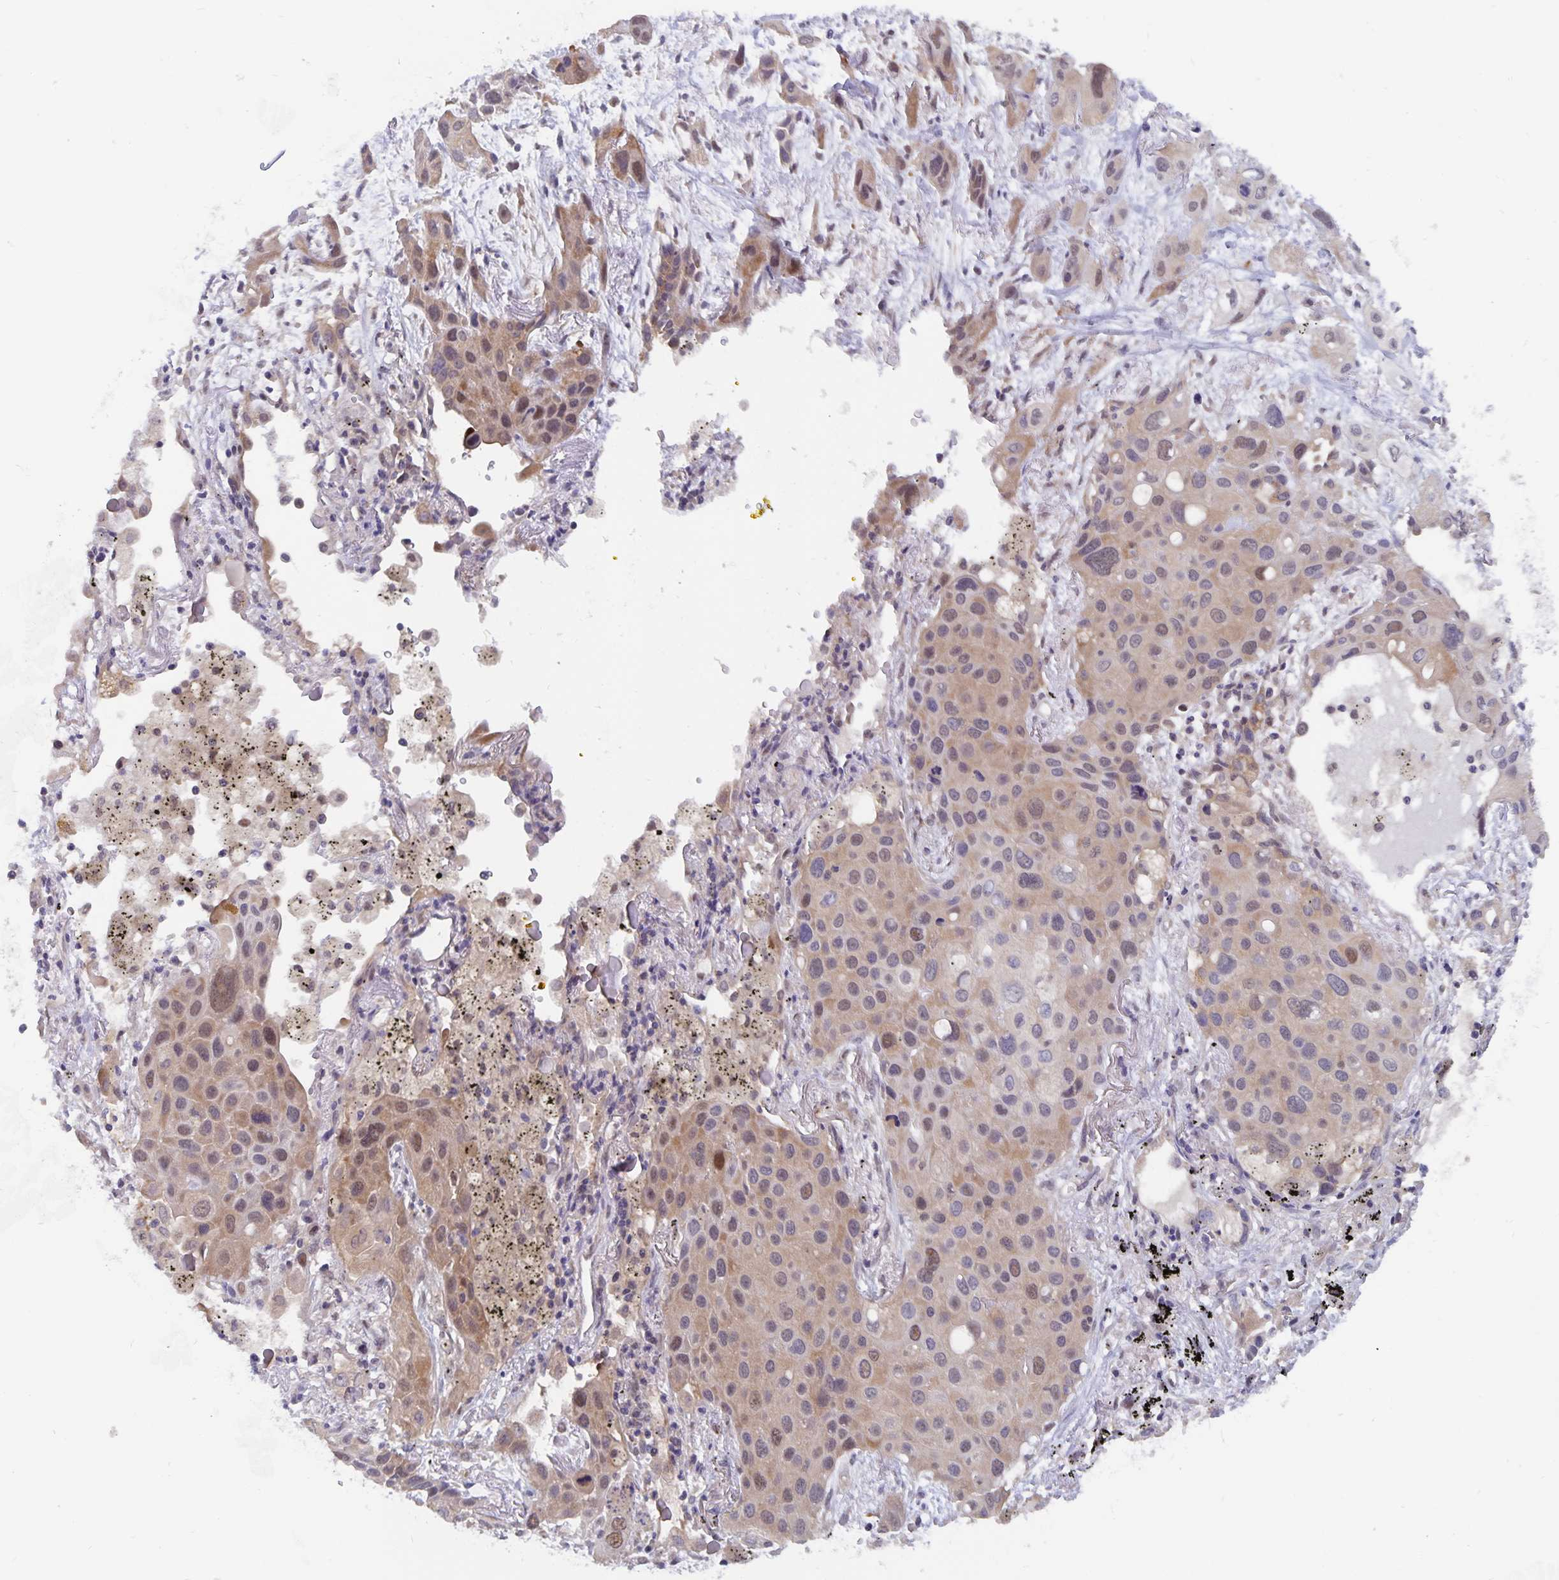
{"staining": {"intensity": "weak", "quantity": "25%-75%", "location": "cytoplasmic/membranous,nuclear"}, "tissue": "lung cancer", "cell_type": "Tumor cells", "image_type": "cancer", "snomed": [{"axis": "morphology", "description": "Squamous cell carcinoma, NOS"}, {"axis": "morphology", "description": "Squamous cell carcinoma, metastatic, NOS"}, {"axis": "topography", "description": "Lung"}], "caption": "Protein staining demonstrates weak cytoplasmic/membranous and nuclear positivity in approximately 25%-75% of tumor cells in lung squamous cell carcinoma.", "gene": "BAG6", "patient": {"sex": "male", "age": 59}}